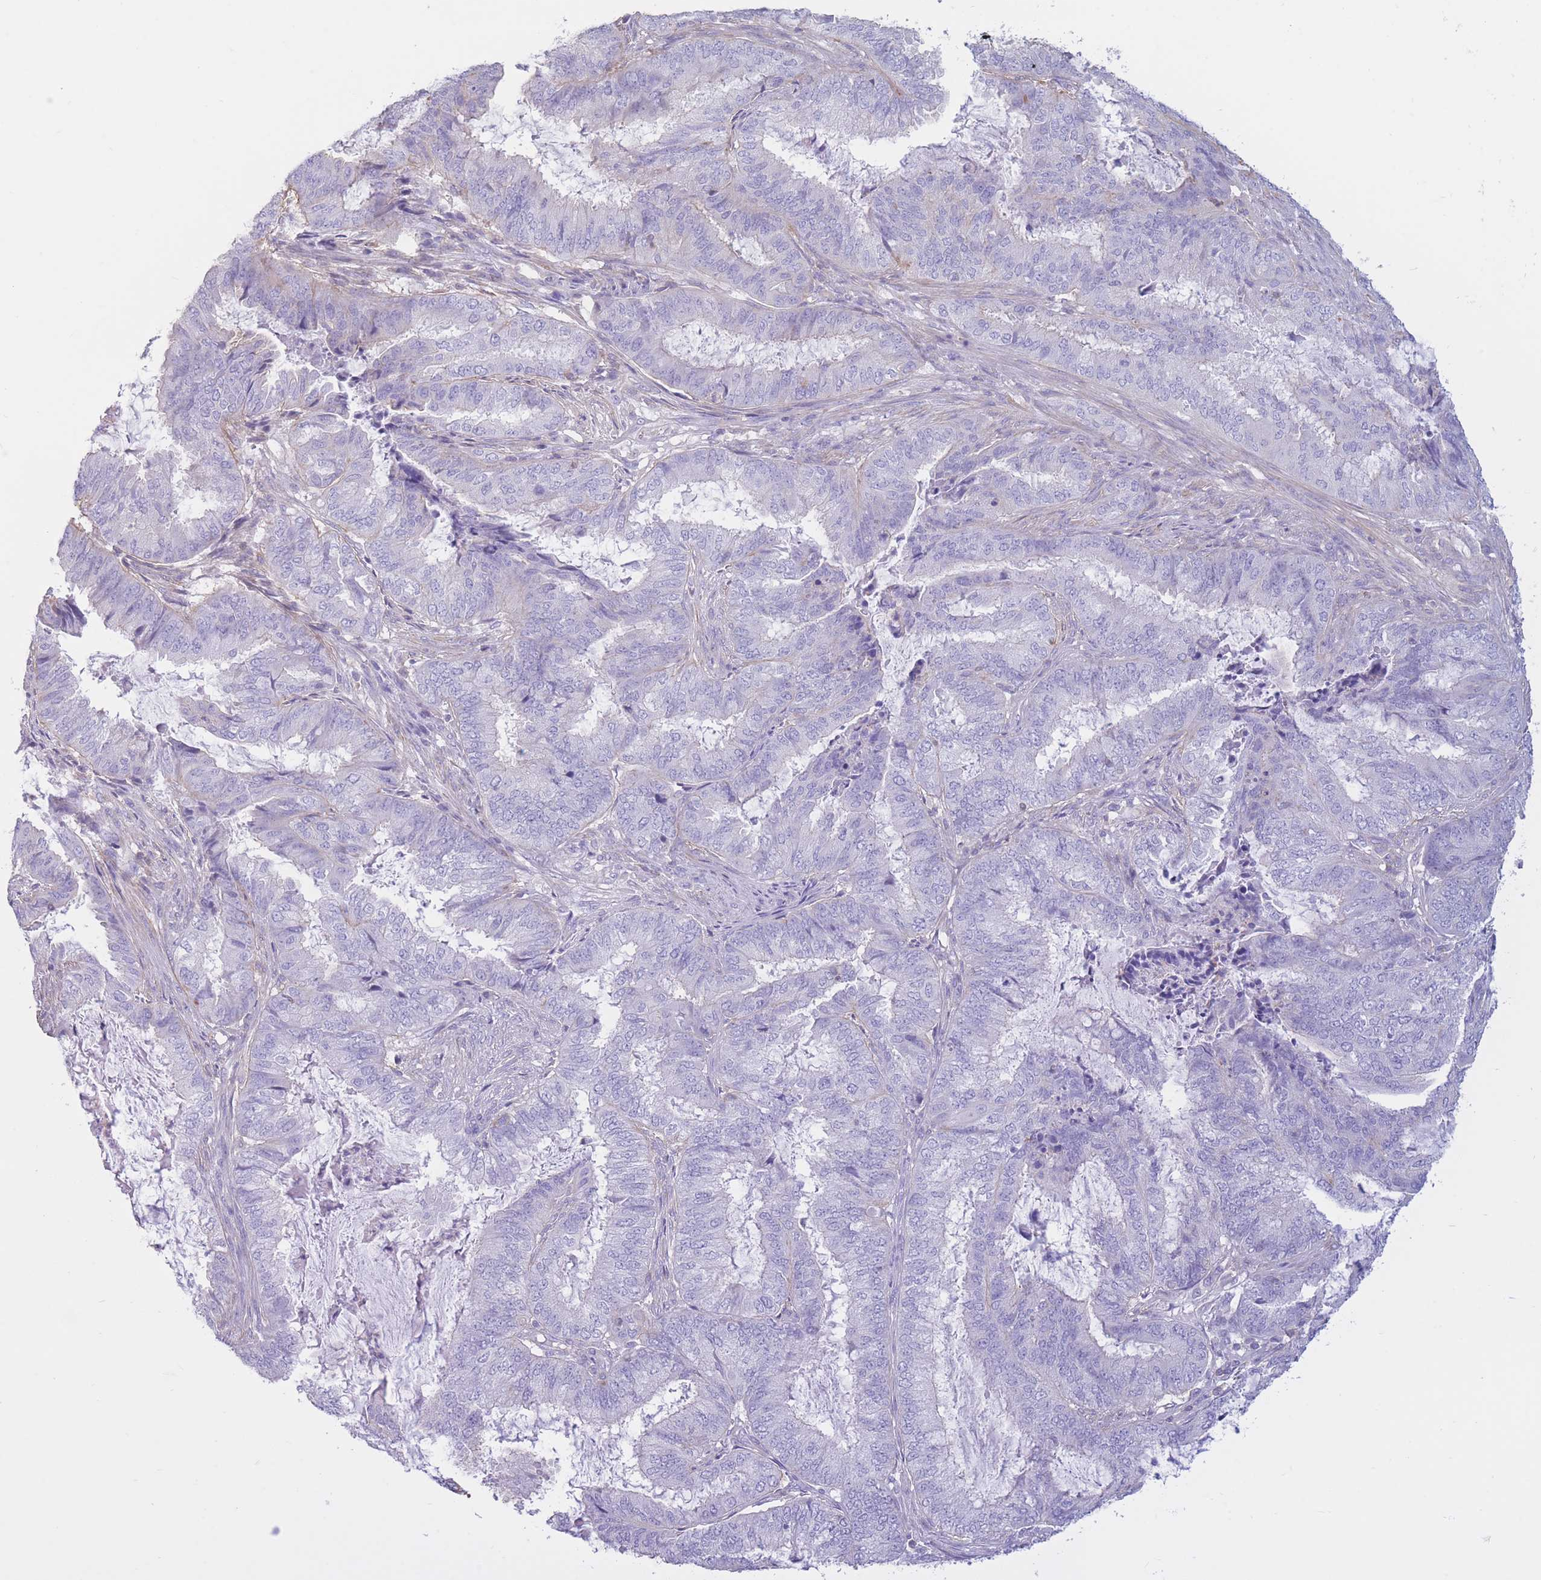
{"staining": {"intensity": "negative", "quantity": "none", "location": "none"}, "tissue": "endometrial cancer", "cell_type": "Tumor cells", "image_type": "cancer", "snomed": [{"axis": "morphology", "description": "Adenocarcinoma, NOS"}, {"axis": "topography", "description": "Endometrium"}], "caption": "High power microscopy micrograph of an immunohistochemistry (IHC) image of adenocarcinoma (endometrial), revealing no significant expression in tumor cells.", "gene": "PDHA1", "patient": {"sex": "female", "age": 51}}